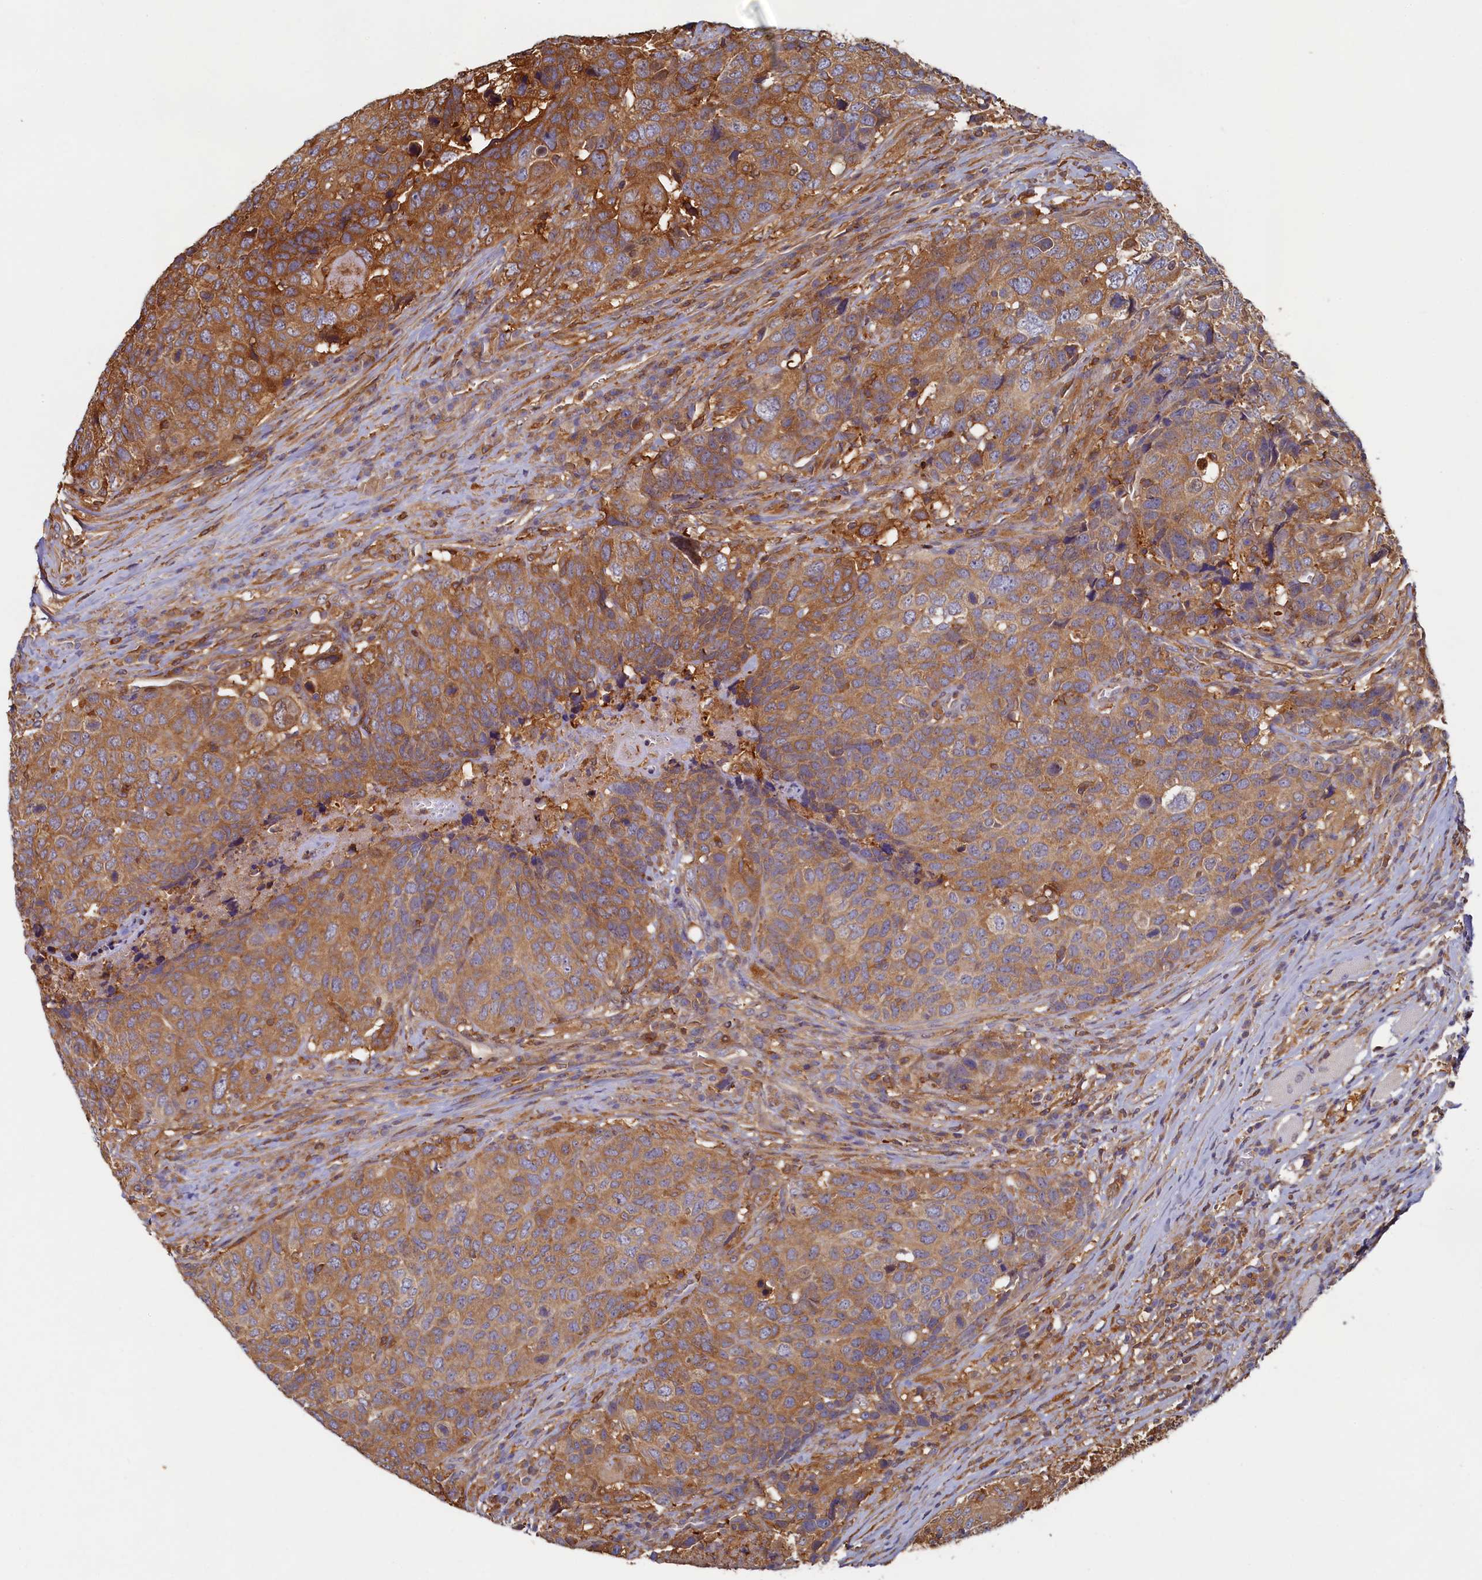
{"staining": {"intensity": "moderate", "quantity": ">75%", "location": "cytoplasmic/membranous"}, "tissue": "head and neck cancer", "cell_type": "Tumor cells", "image_type": "cancer", "snomed": [{"axis": "morphology", "description": "Squamous cell carcinoma, NOS"}, {"axis": "topography", "description": "Head-Neck"}], "caption": "Moderate cytoplasmic/membranous positivity for a protein is appreciated in approximately >75% of tumor cells of squamous cell carcinoma (head and neck) using immunohistochemistry.", "gene": "TIMM8B", "patient": {"sex": "male", "age": 66}}